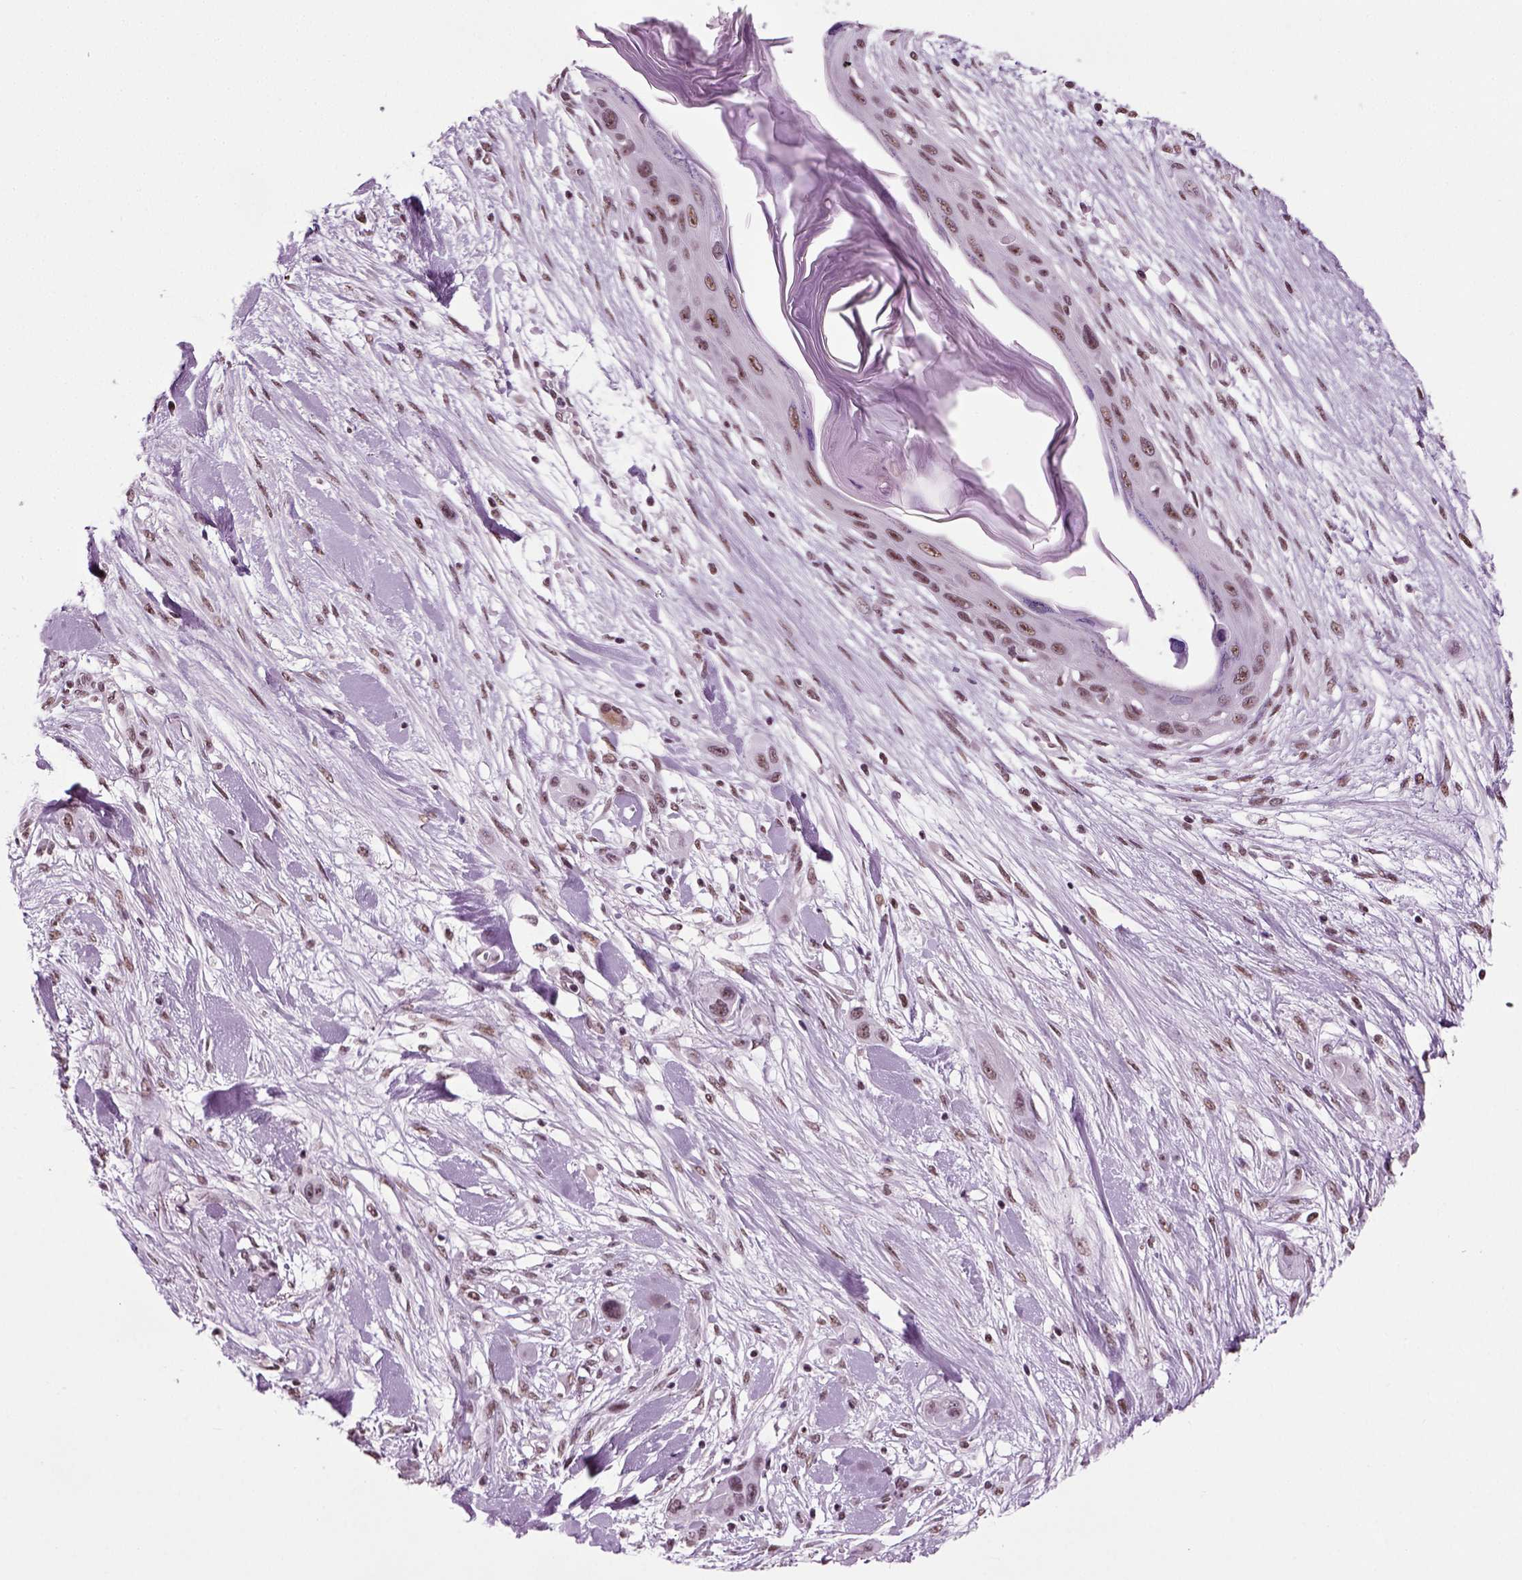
{"staining": {"intensity": "weak", "quantity": "25%-75%", "location": "nuclear"}, "tissue": "skin cancer", "cell_type": "Tumor cells", "image_type": "cancer", "snomed": [{"axis": "morphology", "description": "Squamous cell carcinoma, NOS"}, {"axis": "topography", "description": "Skin"}], "caption": "Approximately 25%-75% of tumor cells in human squamous cell carcinoma (skin) reveal weak nuclear protein staining as visualized by brown immunohistochemical staining.", "gene": "RCOR3", "patient": {"sex": "male", "age": 79}}